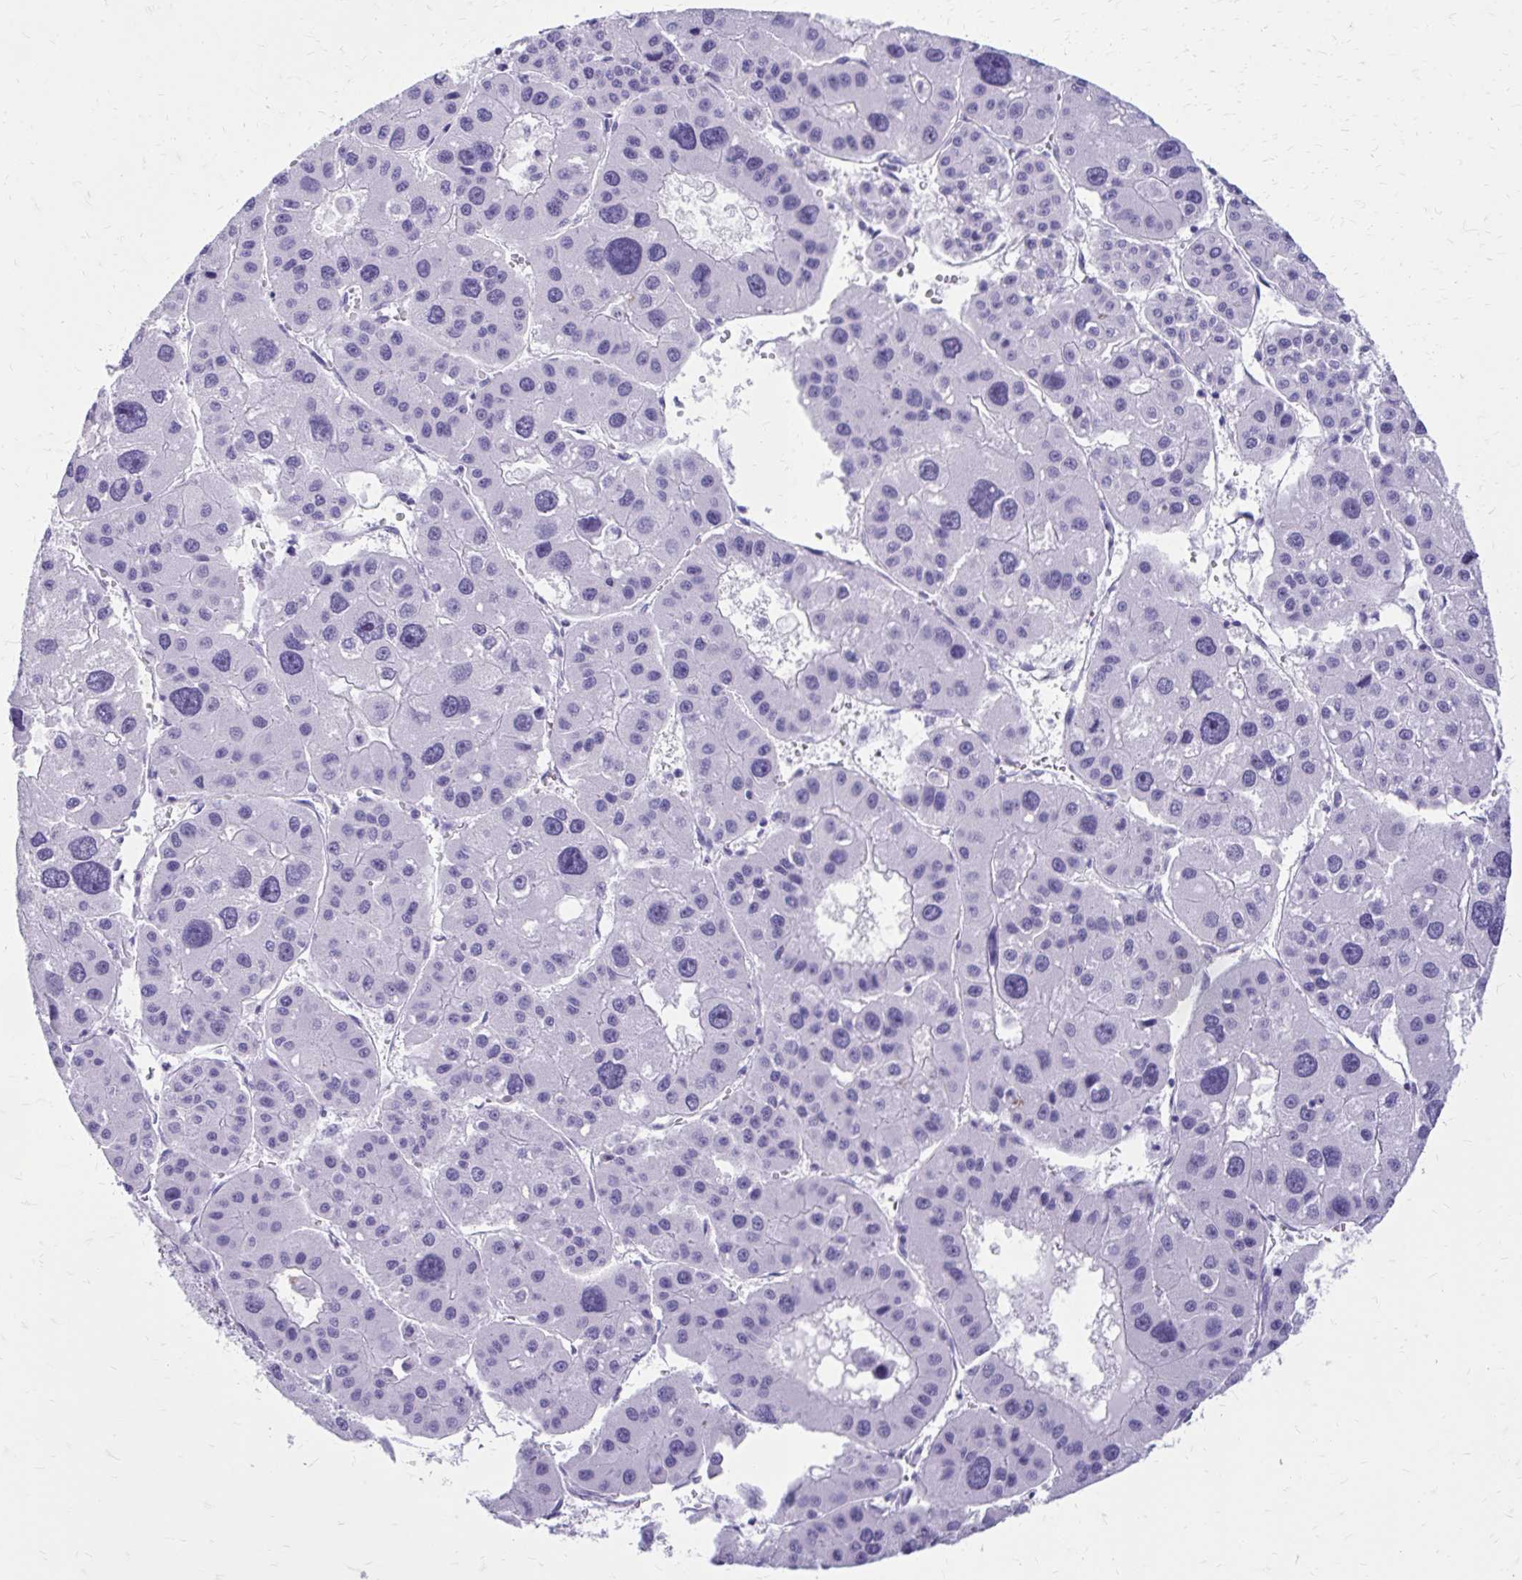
{"staining": {"intensity": "negative", "quantity": "none", "location": "none"}, "tissue": "liver cancer", "cell_type": "Tumor cells", "image_type": "cancer", "snomed": [{"axis": "morphology", "description": "Carcinoma, Hepatocellular, NOS"}, {"axis": "topography", "description": "Liver"}], "caption": "The IHC image has no significant positivity in tumor cells of liver hepatocellular carcinoma tissue.", "gene": "SATL1", "patient": {"sex": "male", "age": 73}}